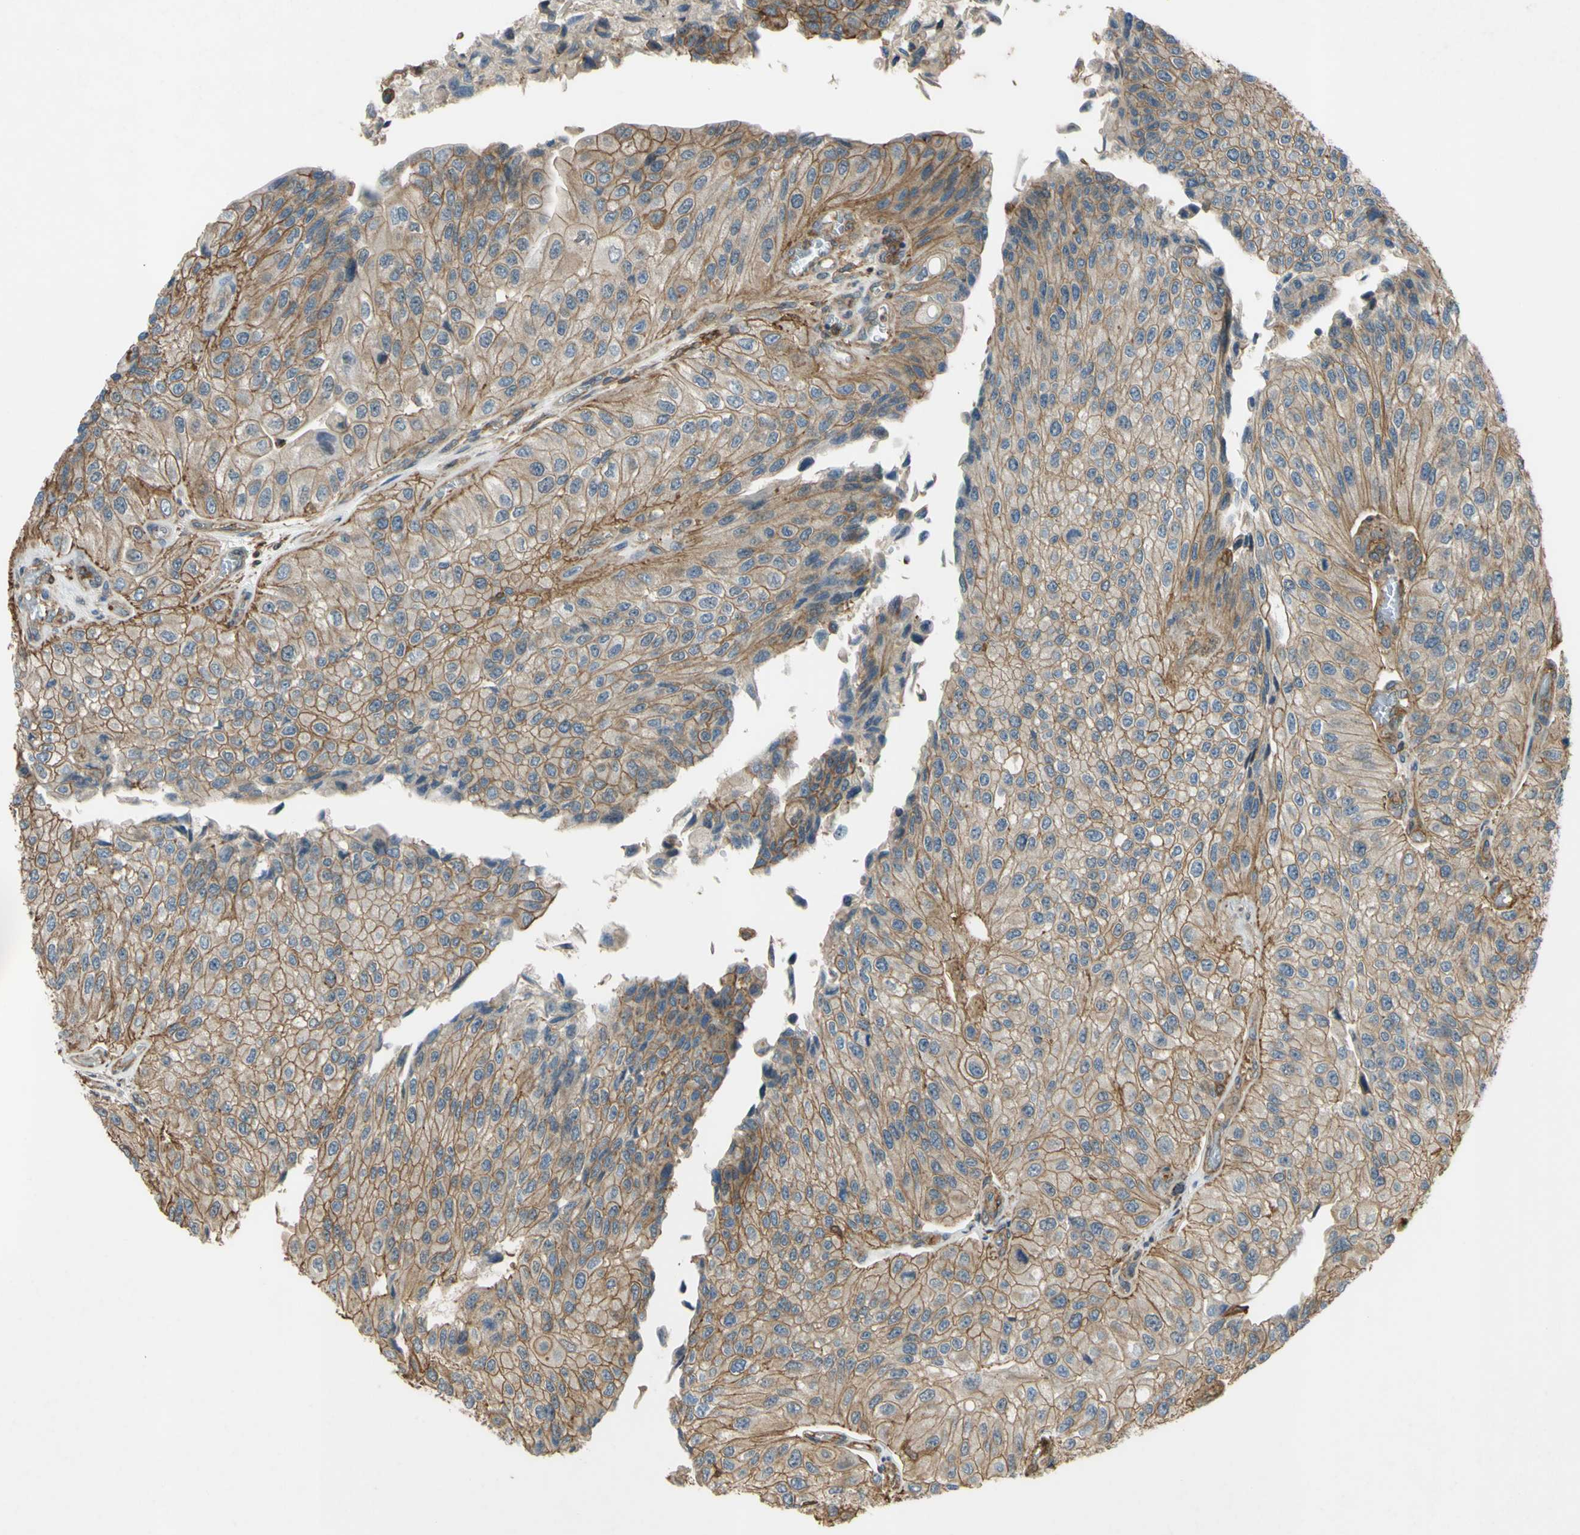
{"staining": {"intensity": "moderate", "quantity": ">75%", "location": "cytoplasmic/membranous"}, "tissue": "urothelial cancer", "cell_type": "Tumor cells", "image_type": "cancer", "snomed": [{"axis": "morphology", "description": "Urothelial carcinoma, High grade"}, {"axis": "topography", "description": "Kidney"}, {"axis": "topography", "description": "Urinary bladder"}], "caption": "Human urothelial cancer stained for a protein (brown) reveals moderate cytoplasmic/membranous positive expression in approximately >75% of tumor cells.", "gene": "ADD3", "patient": {"sex": "male", "age": 77}}